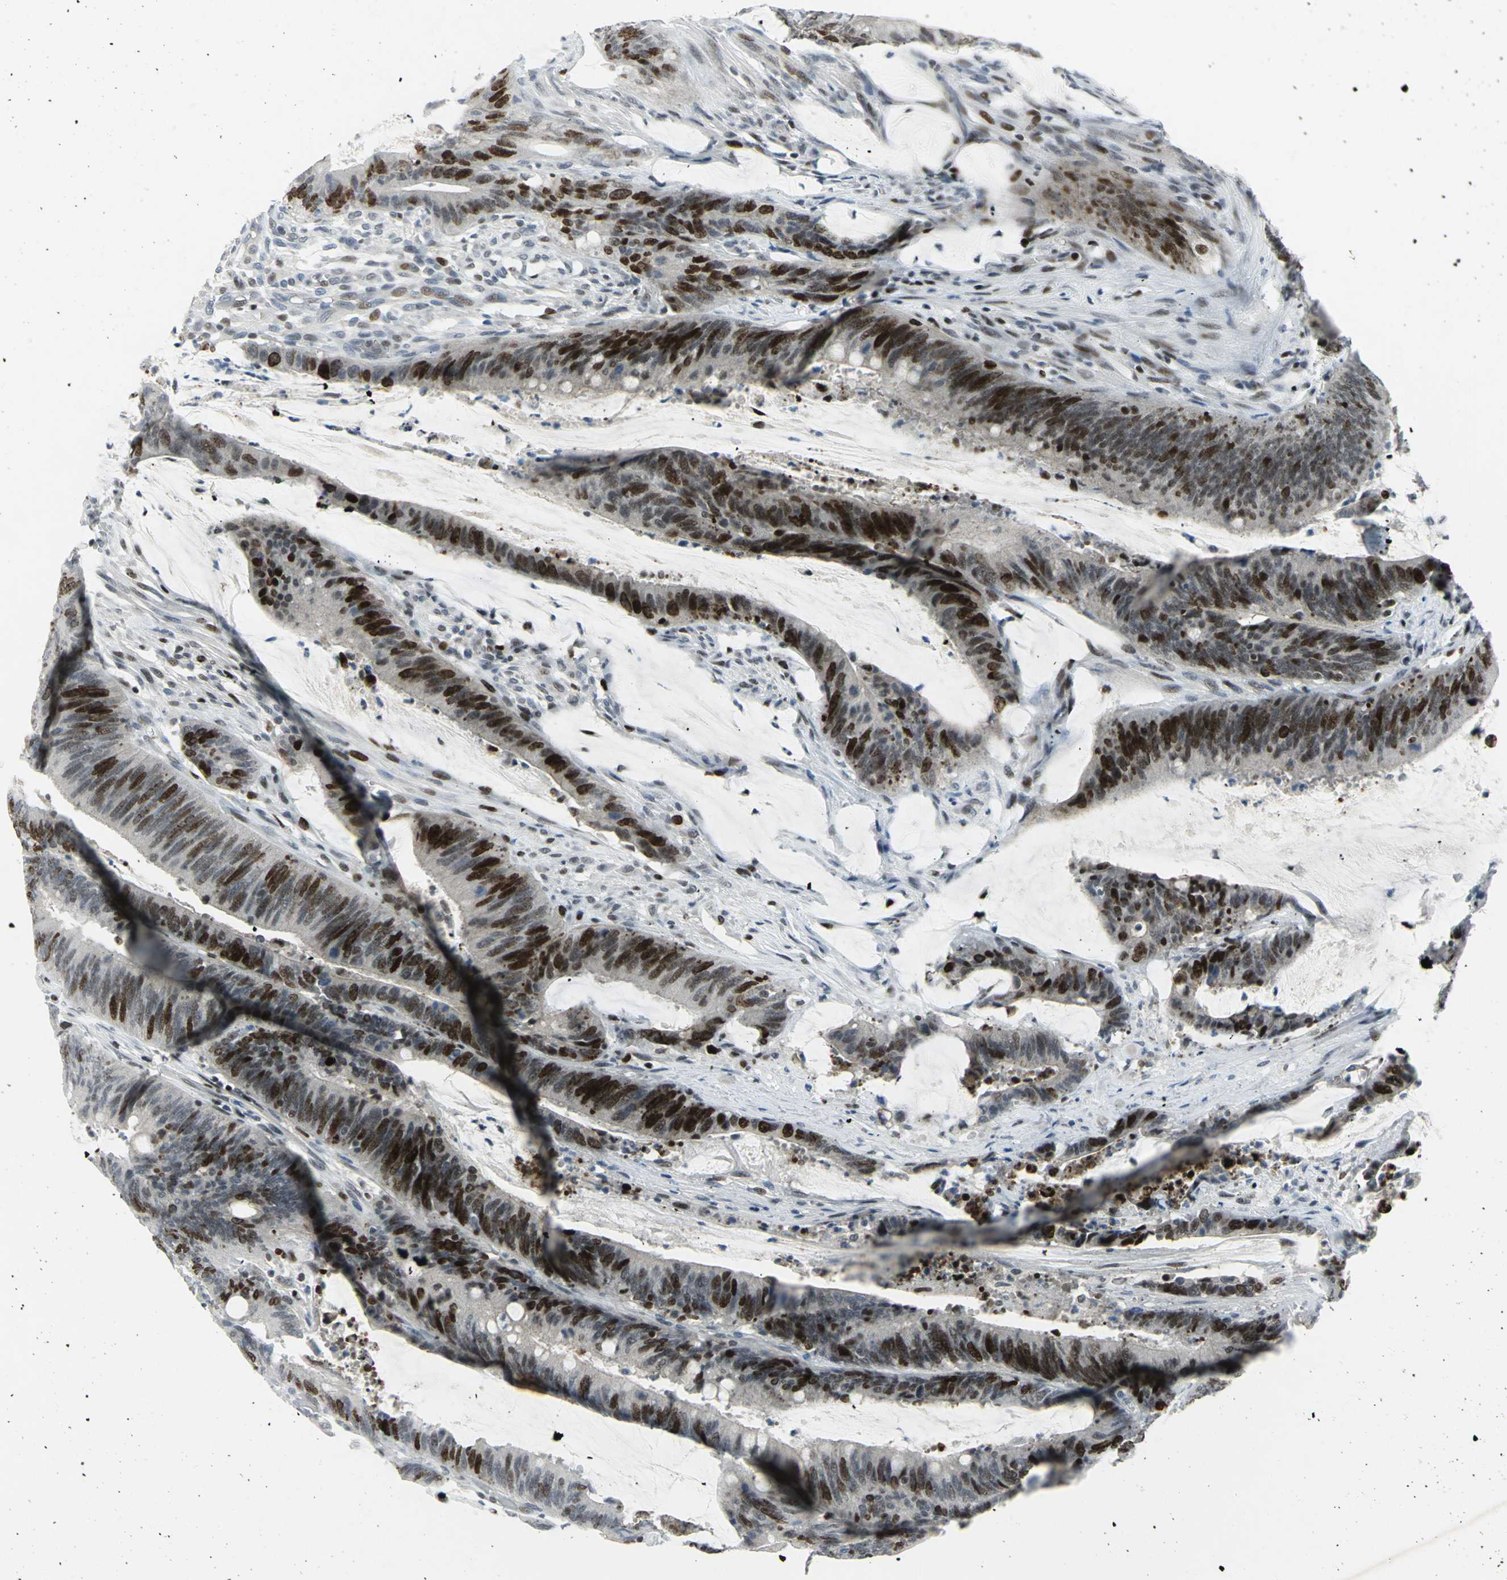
{"staining": {"intensity": "strong", "quantity": "25%-75%", "location": "nuclear"}, "tissue": "colorectal cancer", "cell_type": "Tumor cells", "image_type": "cancer", "snomed": [{"axis": "morphology", "description": "Adenocarcinoma, NOS"}, {"axis": "topography", "description": "Rectum"}], "caption": "Adenocarcinoma (colorectal) stained for a protein shows strong nuclear positivity in tumor cells.", "gene": "RPA1", "patient": {"sex": "female", "age": 66}}